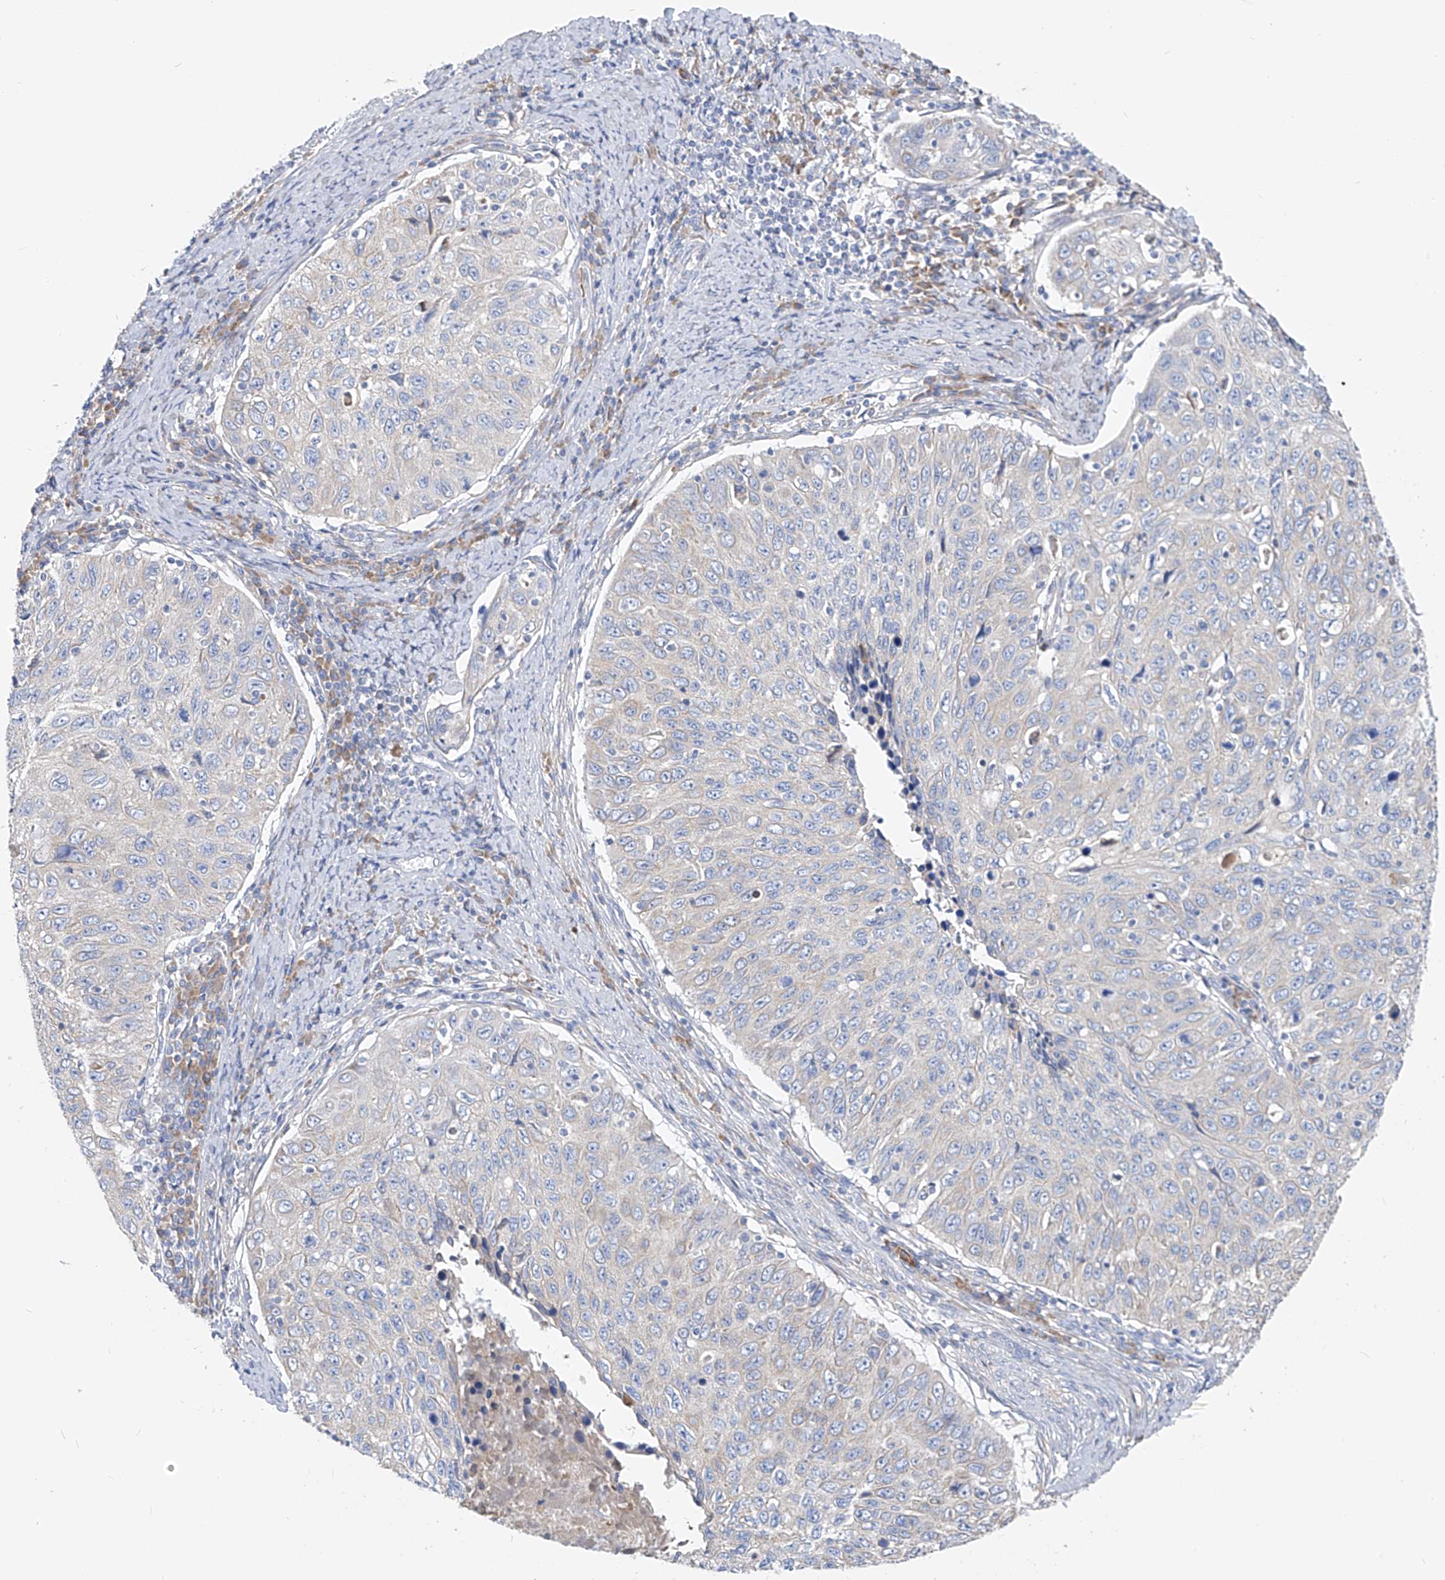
{"staining": {"intensity": "negative", "quantity": "none", "location": "none"}, "tissue": "cervical cancer", "cell_type": "Tumor cells", "image_type": "cancer", "snomed": [{"axis": "morphology", "description": "Squamous cell carcinoma, NOS"}, {"axis": "topography", "description": "Cervix"}], "caption": "High power microscopy histopathology image of an immunohistochemistry (IHC) photomicrograph of cervical squamous cell carcinoma, revealing no significant expression in tumor cells. (Brightfield microscopy of DAB immunohistochemistry at high magnification).", "gene": "UFL1", "patient": {"sex": "female", "age": 53}}